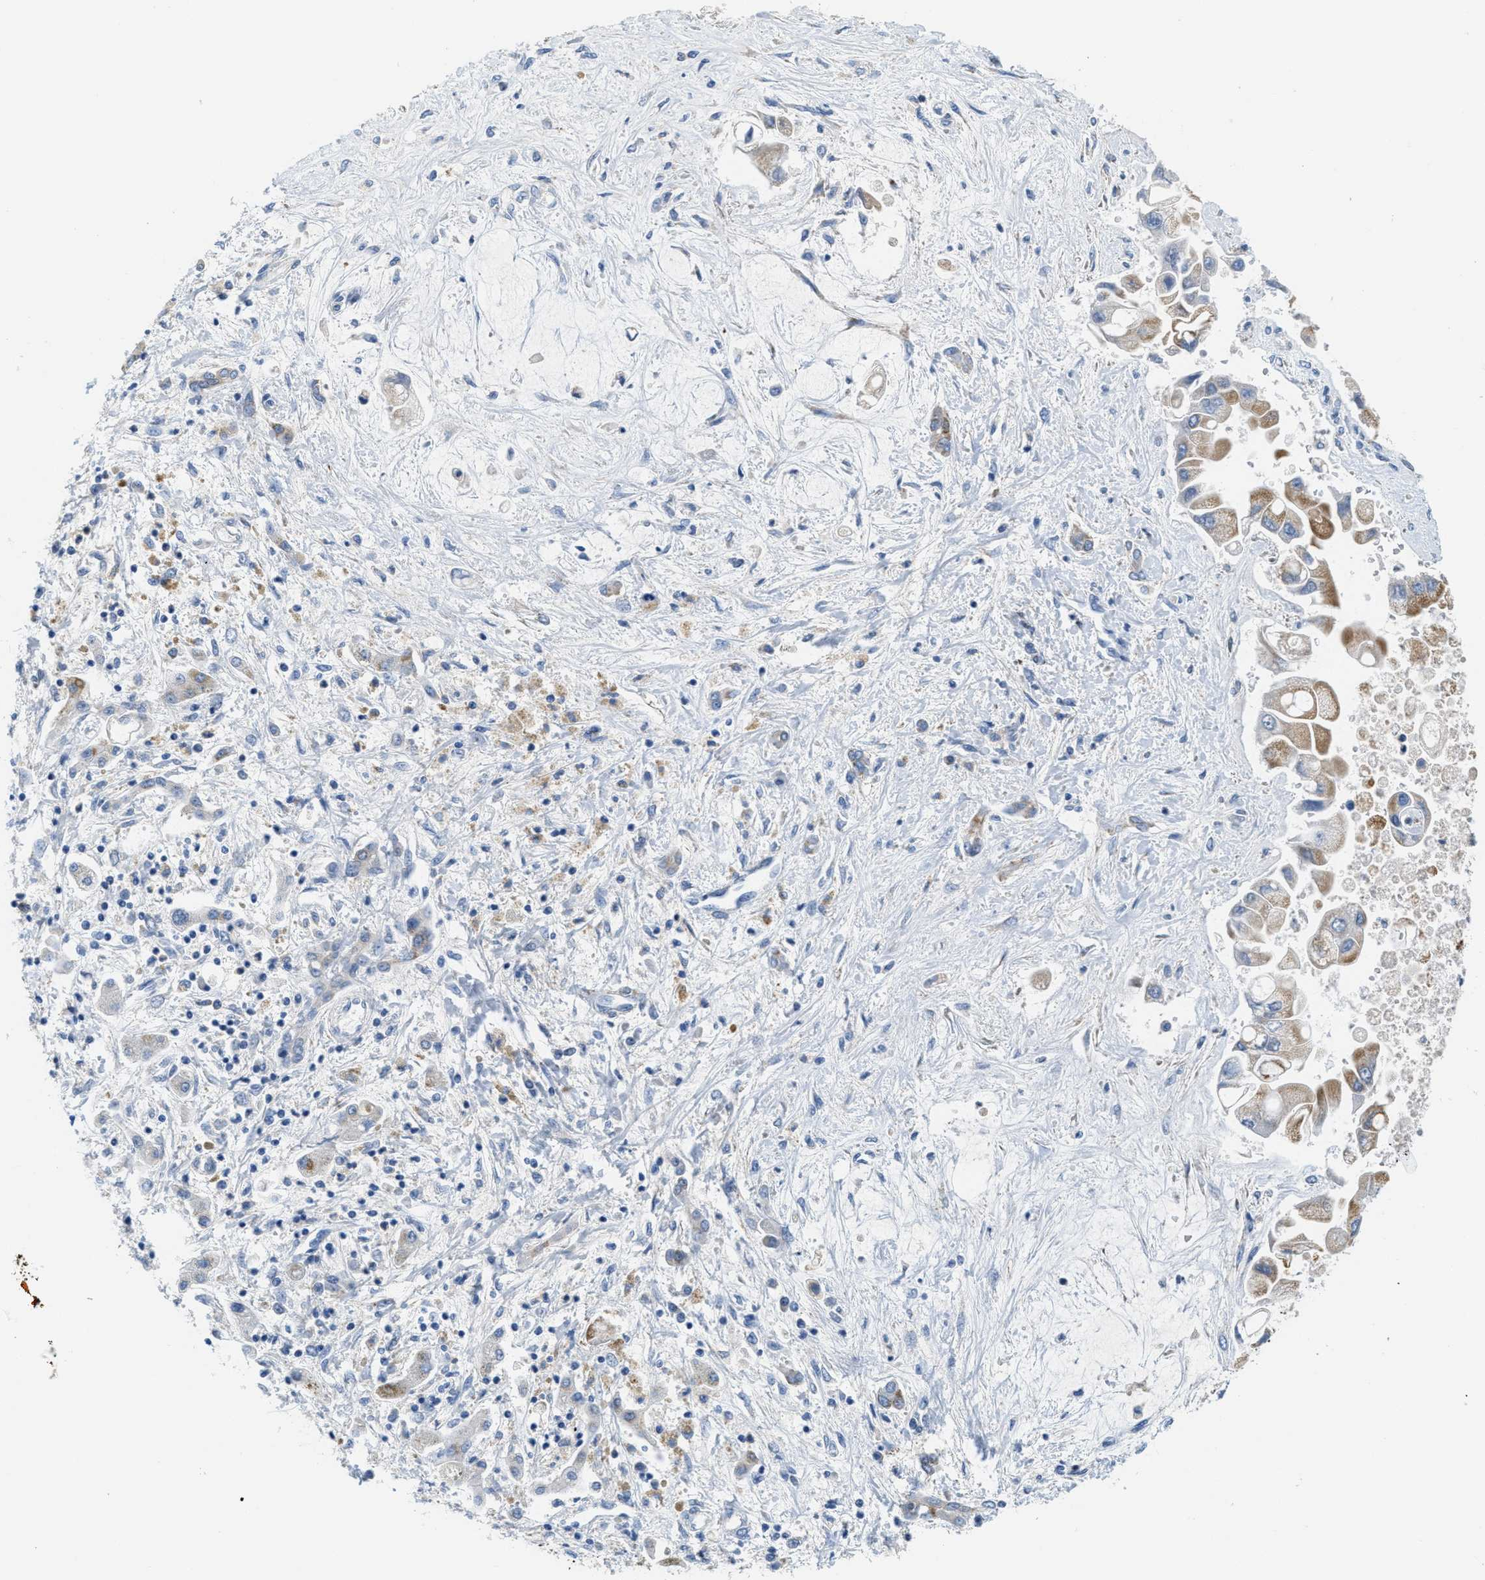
{"staining": {"intensity": "moderate", "quantity": ">75%", "location": "cytoplasmic/membranous"}, "tissue": "liver cancer", "cell_type": "Tumor cells", "image_type": "cancer", "snomed": [{"axis": "morphology", "description": "Cholangiocarcinoma"}, {"axis": "topography", "description": "Liver"}], "caption": "Immunohistochemistry (IHC) photomicrograph of human liver cancer stained for a protein (brown), which demonstrates medium levels of moderate cytoplasmic/membranous positivity in approximately >75% of tumor cells.", "gene": "KCNJ5", "patient": {"sex": "male", "age": 50}}